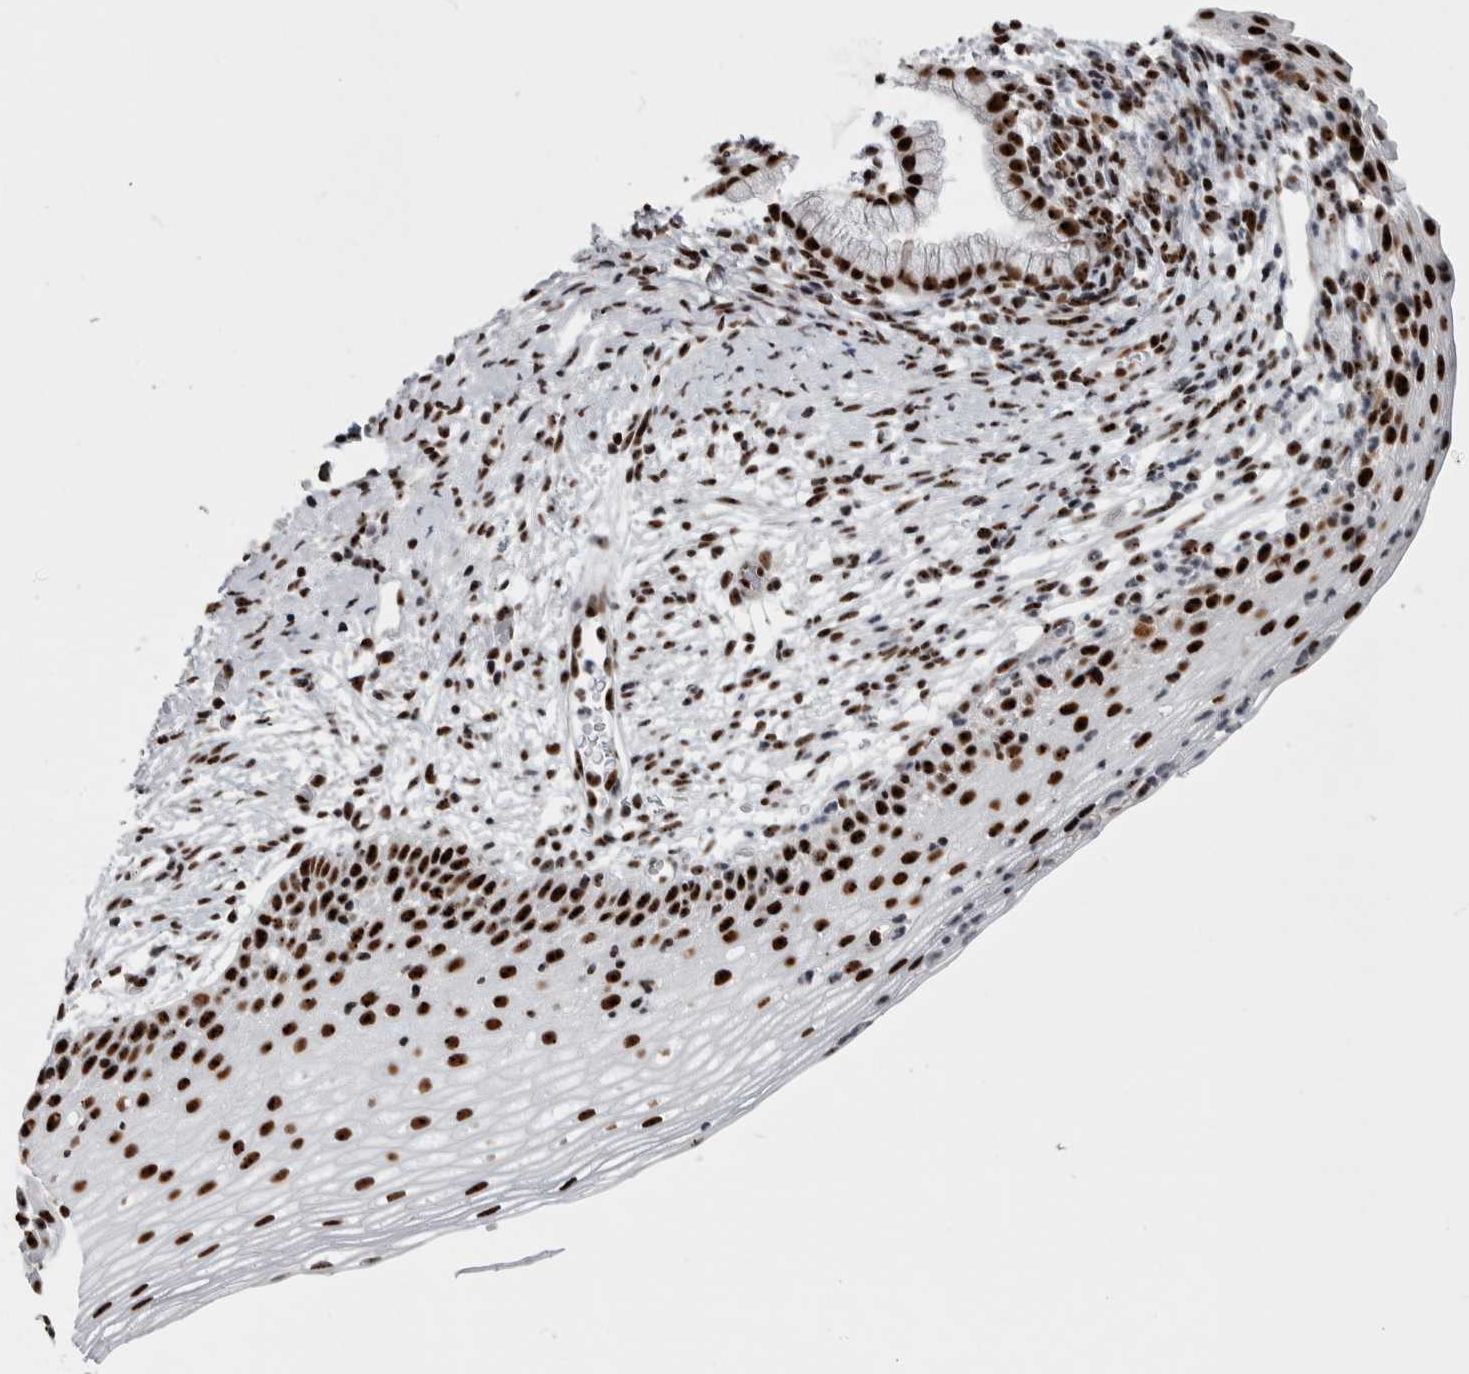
{"staining": {"intensity": "strong", "quantity": ">75%", "location": "nuclear"}, "tissue": "cervix", "cell_type": "Glandular cells", "image_type": "normal", "snomed": [{"axis": "morphology", "description": "Normal tissue, NOS"}, {"axis": "topography", "description": "Cervix"}], "caption": "Strong nuclear staining for a protein is seen in approximately >75% of glandular cells of benign cervix using immunohistochemistry.", "gene": "NCL", "patient": {"sex": "female", "age": 72}}